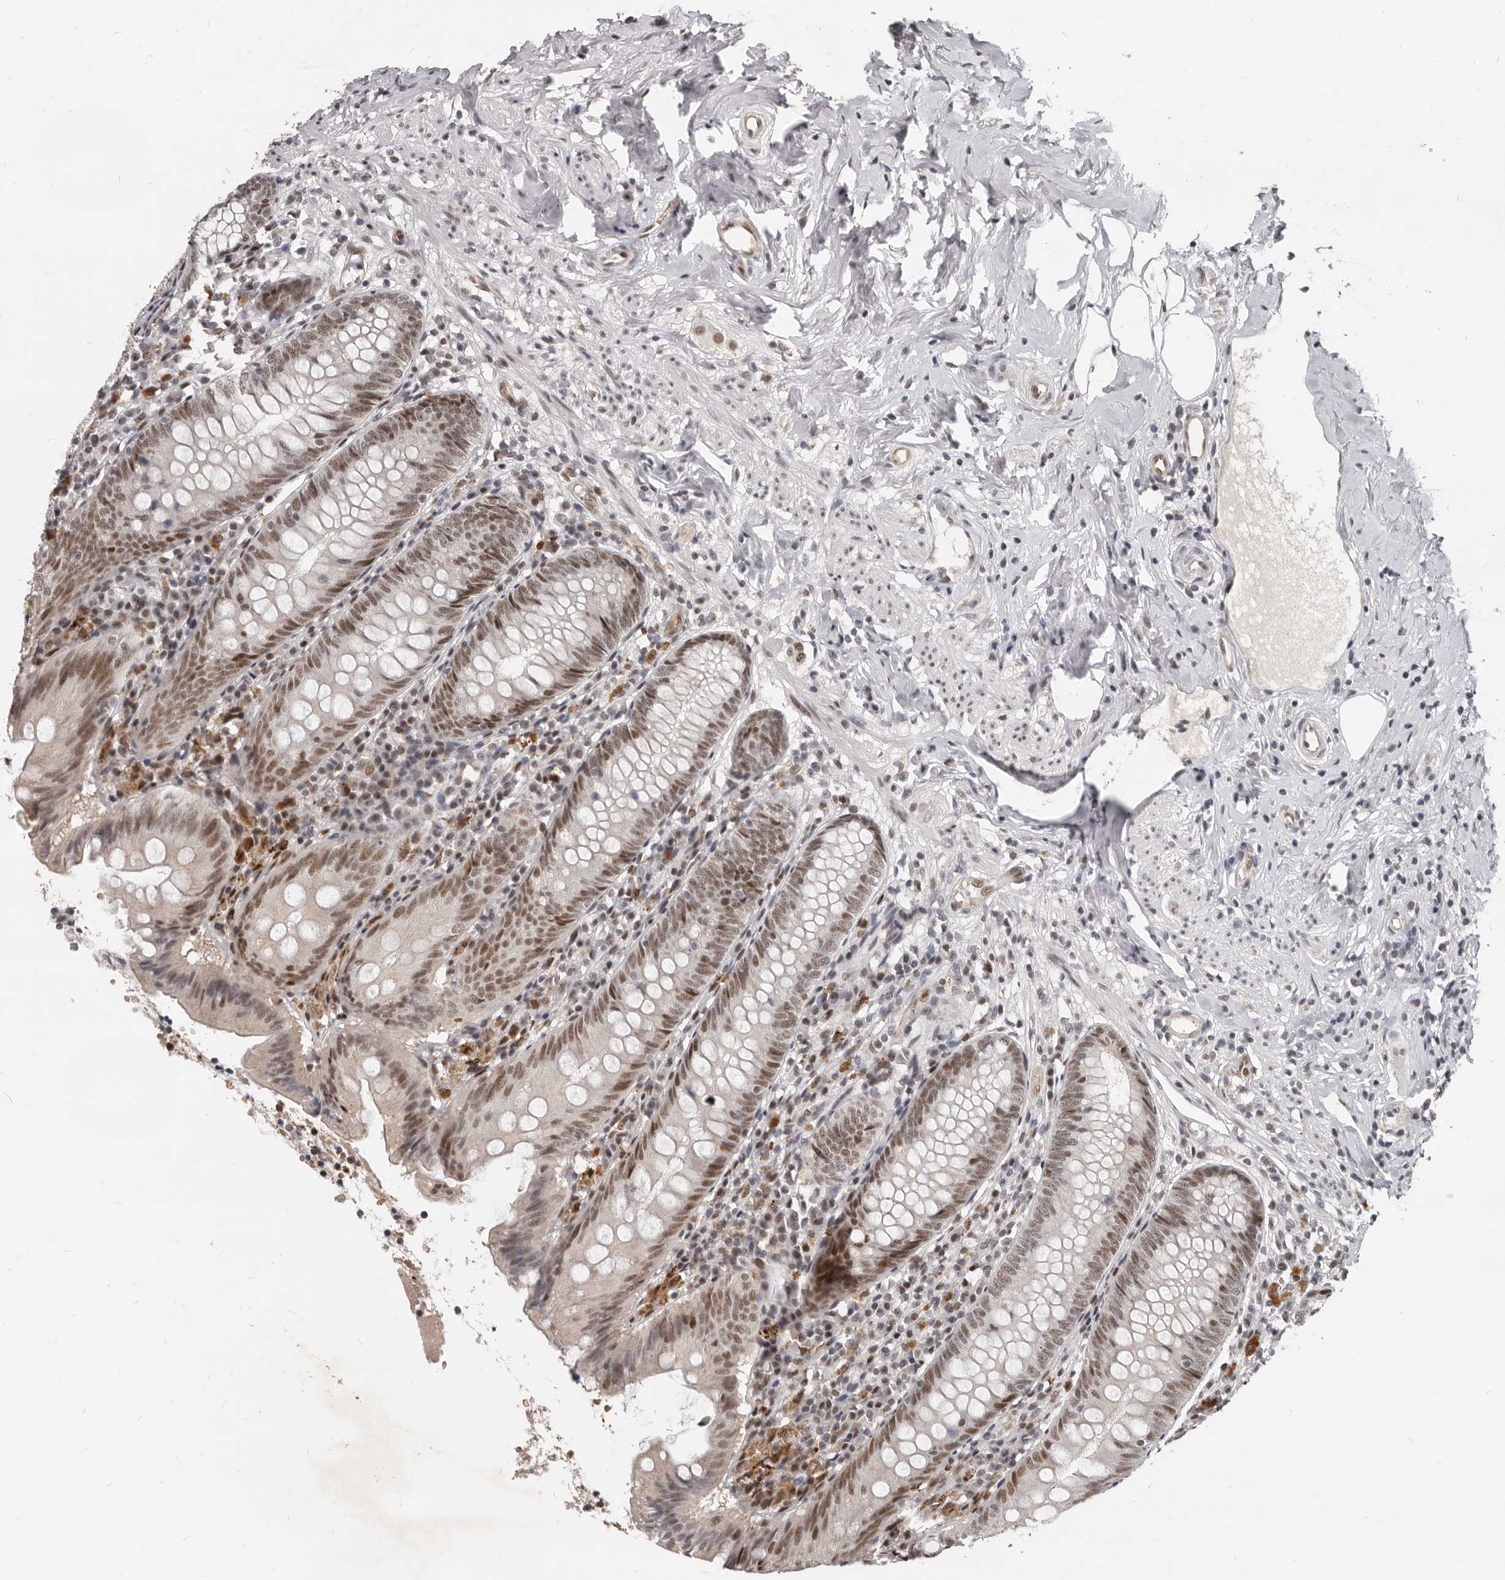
{"staining": {"intensity": "moderate", "quantity": ">75%", "location": "nuclear"}, "tissue": "appendix", "cell_type": "Glandular cells", "image_type": "normal", "snomed": [{"axis": "morphology", "description": "Normal tissue, NOS"}, {"axis": "topography", "description": "Appendix"}], "caption": "About >75% of glandular cells in normal human appendix demonstrate moderate nuclear protein staining as visualized by brown immunohistochemical staining.", "gene": "ATF5", "patient": {"sex": "female", "age": 54}}